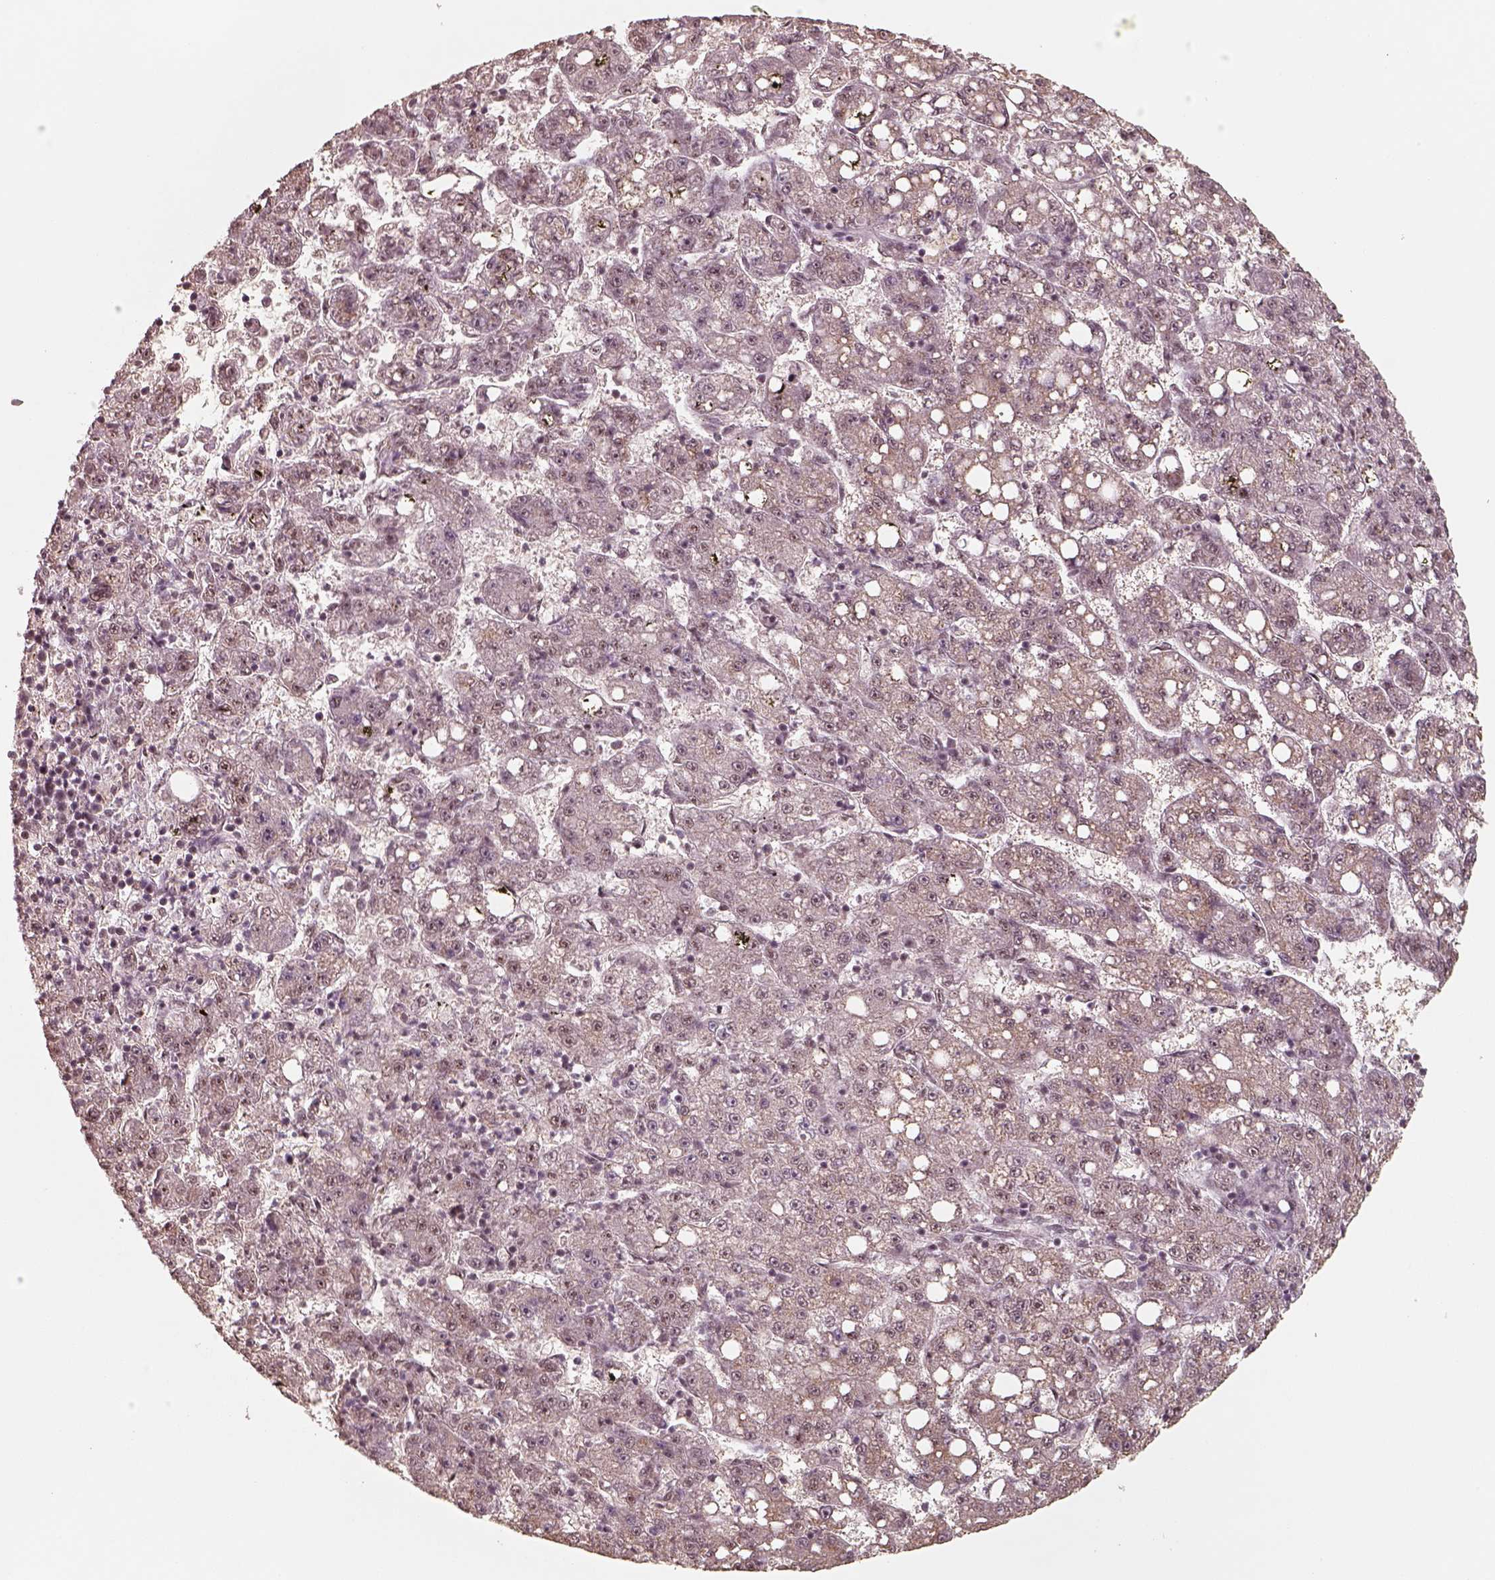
{"staining": {"intensity": "weak", "quantity": "<25%", "location": "nuclear"}, "tissue": "liver cancer", "cell_type": "Tumor cells", "image_type": "cancer", "snomed": [{"axis": "morphology", "description": "Carcinoma, Hepatocellular, NOS"}, {"axis": "topography", "description": "Liver"}], "caption": "Liver hepatocellular carcinoma stained for a protein using IHC shows no staining tumor cells.", "gene": "ATXN7L3", "patient": {"sex": "female", "age": 65}}